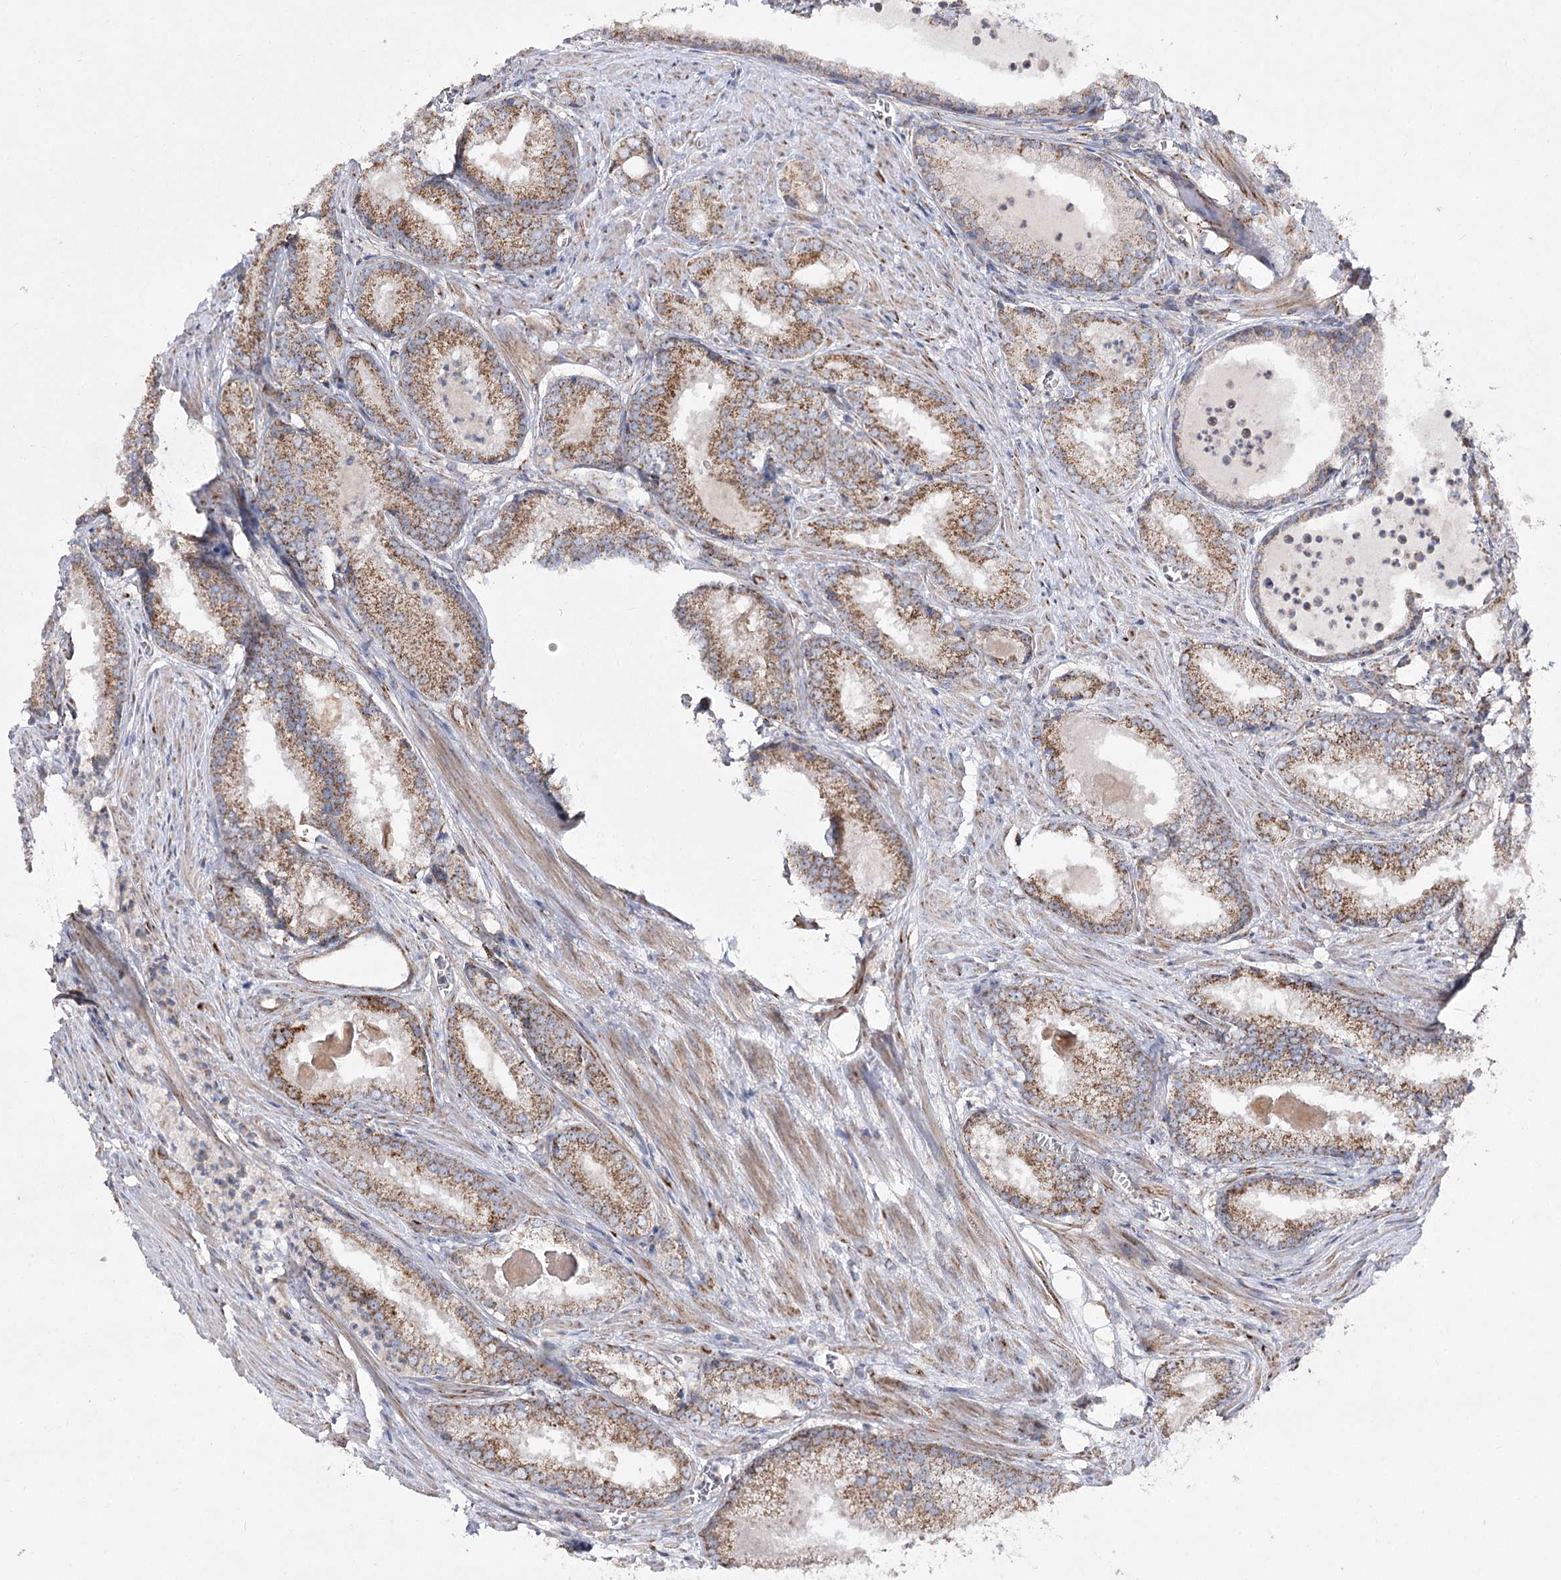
{"staining": {"intensity": "moderate", "quantity": ">75%", "location": "cytoplasmic/membranous"}, "tissue": "prostate cancer", "cell_type": "Tumor cells", "image_type": "cancer", "snomed": [{"axis": "morphology", "description": "Adenocarcinoma, Low grade"}, {"axis": "topography", "description": "Prostate"}], "caption": "Immunohistochemical staining of human low-grade adenocarcinoma (prostate) reveals medium levels of moderate cytoplasmic/membranous protein staining in about >75% of tumor cells.", "gene": "NADK2", "patient": {"sex": "male", "age": 54}}